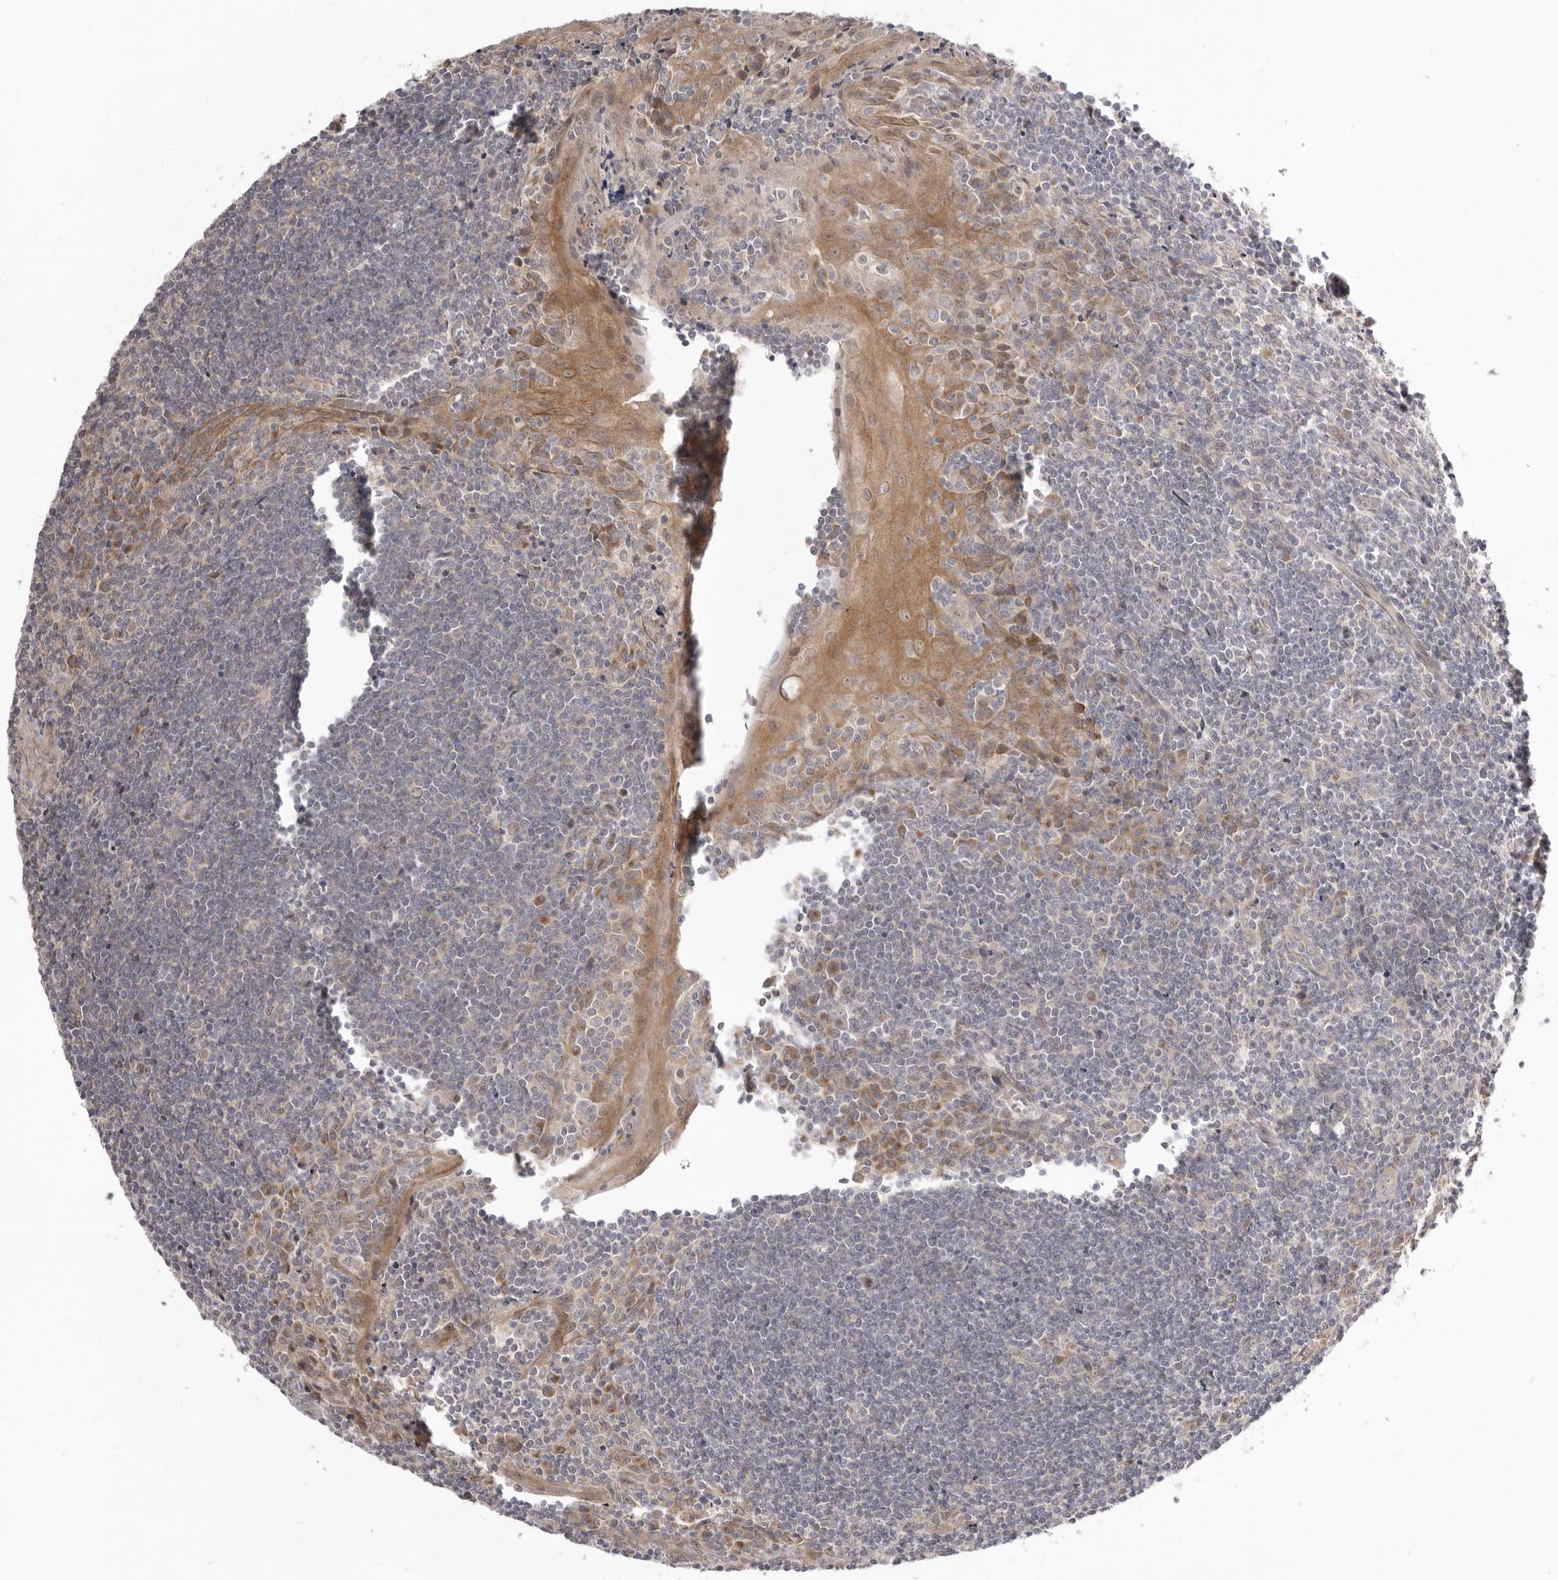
{"staining": {"intensity": "moderate", "quantity": "<25%", "location": "nuclear"}, "tissue": "tonsil", "cell_type": "Germinal center cells", "image_type": "normal", "snomed": [{"axis": "morphology", "description": "Normal tissue, NOS"}, {"axis": "topography", "description": "Tonsil"}], "caption": "Immunohistochemical staining of unremarkable human tonsil displays <25% levels of moderate nuclear protein positivity in approximately <25% of germinal center cells.", "gene": "NSUN4", "patient": {"sex": "male", "age": 27}}